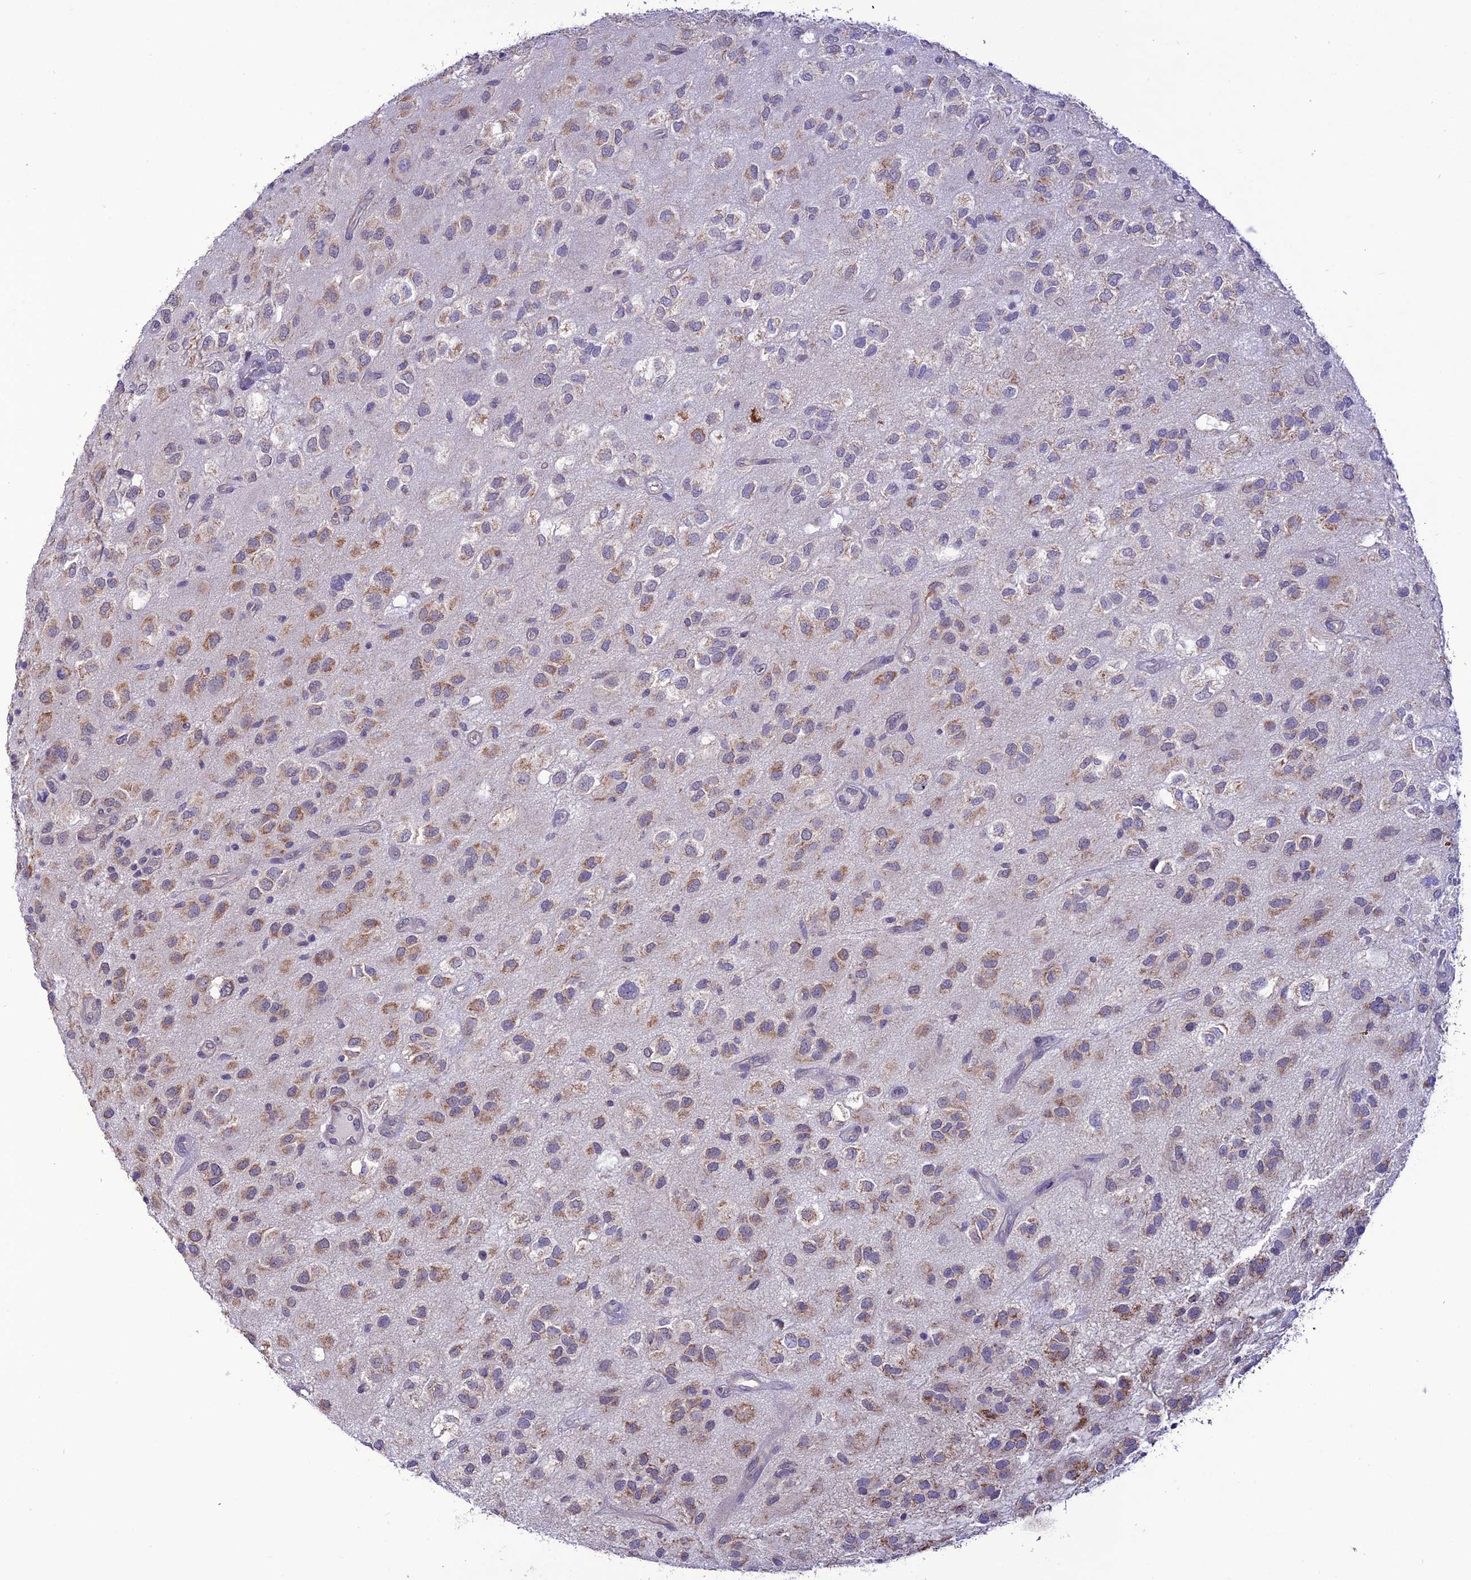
{"staining": {"intensity": "moderate", "quantity": "25%-75%", "location": "cytoplasmic/membranous"}, "tissue": "glioma", "cell_type": "Tumor cells", "image_type": "cancer", "snomed": [{"axis": "morphology", "description": "Glioma, malignant, Low grade"}, {"axis": "topography", "description": "Brain"}], "caption": "Protein expression analysis of human malignant glioma (low-grade) reveals moderate cytoplasmic/membranous expression in about 25%-75% of tumor cells.", "gene": "HOGA1", "patient": {"sex": "male", "age": 66}}